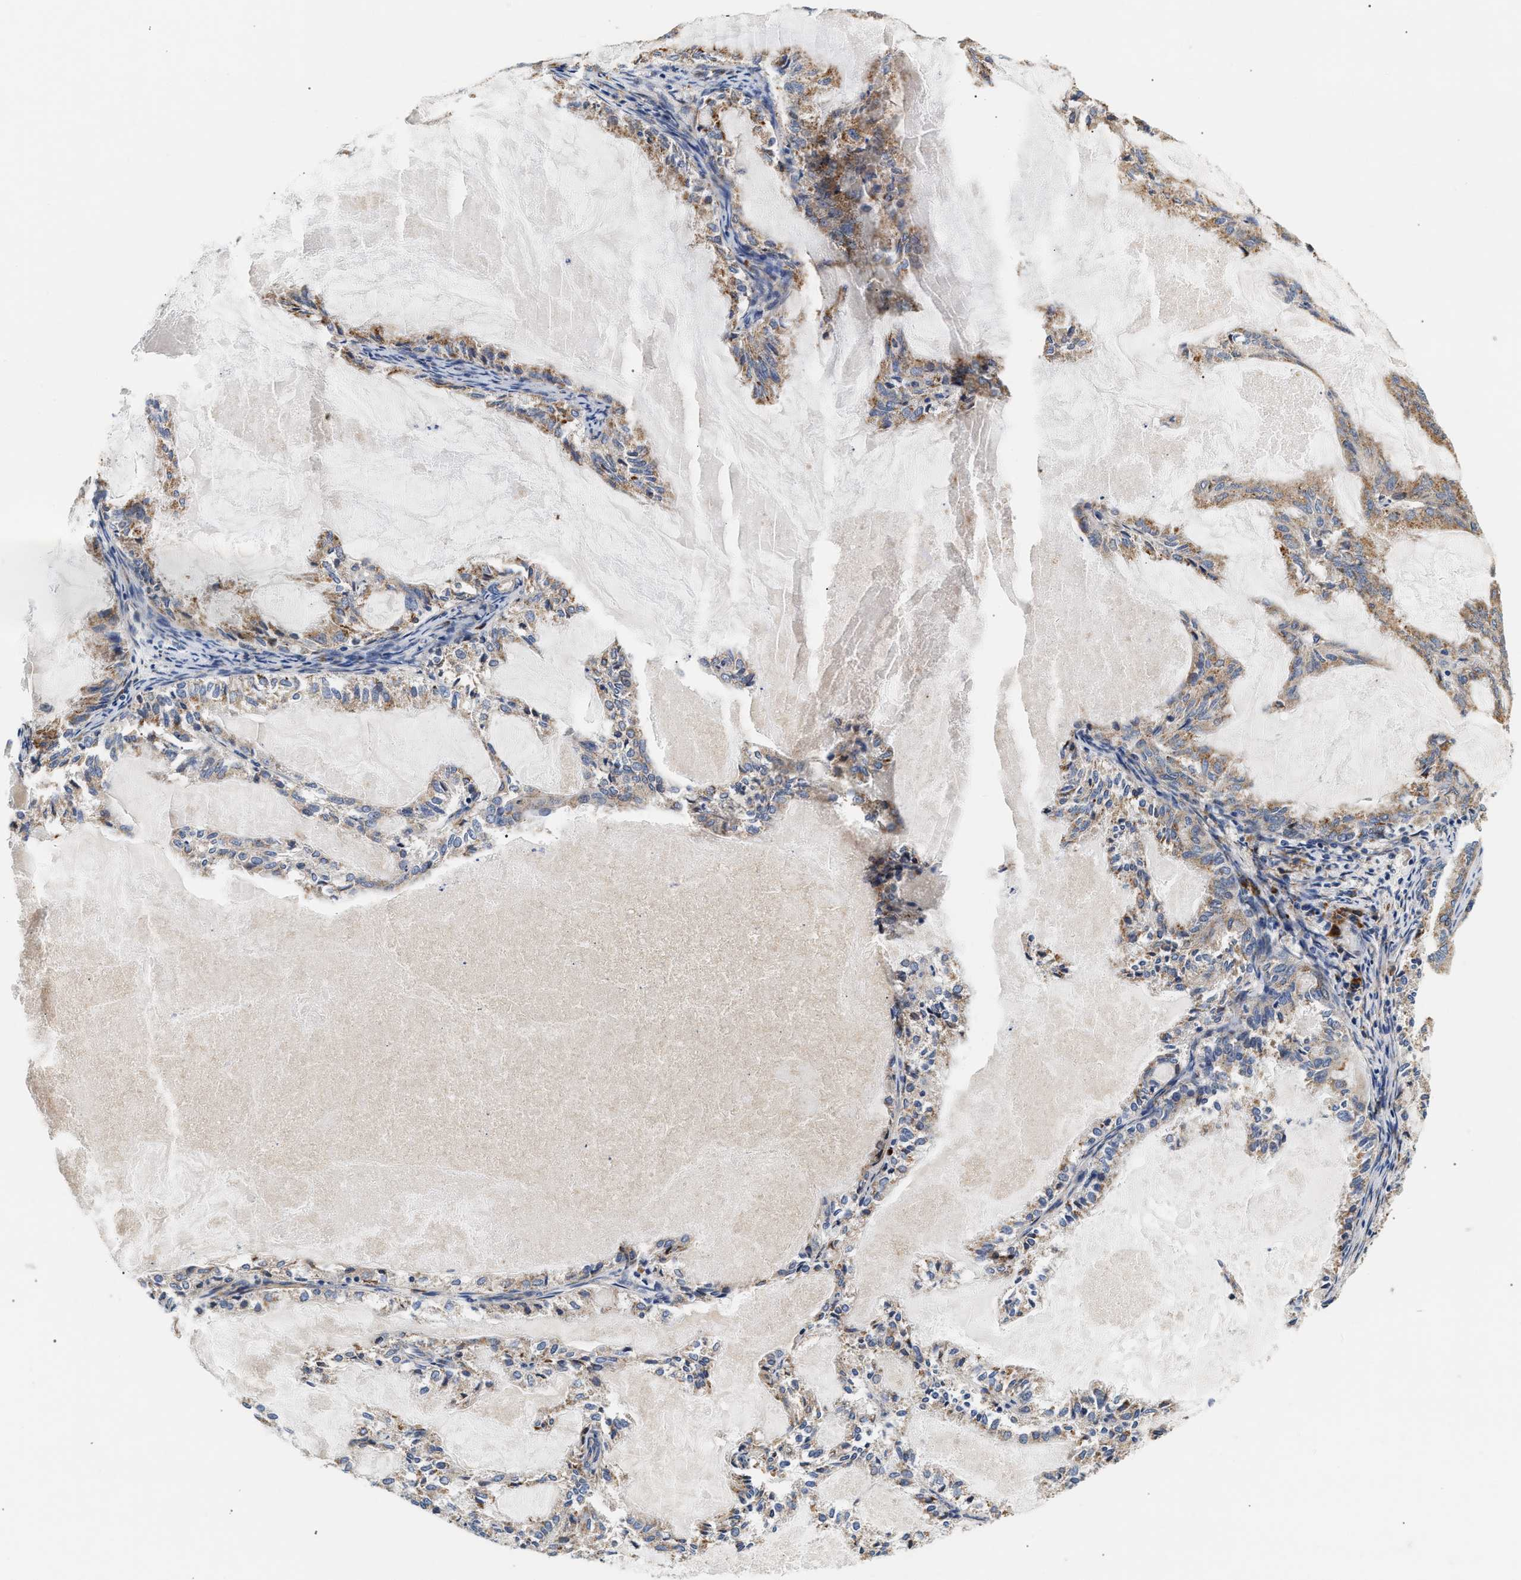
{"staining": {"intensity": "weak", "quantity": ">75%", "location": "cytoplasmic/membranous"}, "tissue": "endometrial cancer", "cell_type": "Tumor cells", "image_type": "cancer", "snomed": [{"axis": "morphology", "description": "Adenocarcinoma, NOS"}, {"axis": "topography", "description": "Endometrium"}], "caption": "IHC (DAB) staining of human endometrial cancer demonstrates weak cytoplasmic/membranous protein staining in approximately >75% of tumor cells. (Brightfield microscopy of DAB IHC at high magnification).", "gene": "IFT74", "patient": {"sex": "female", "age": 86}}